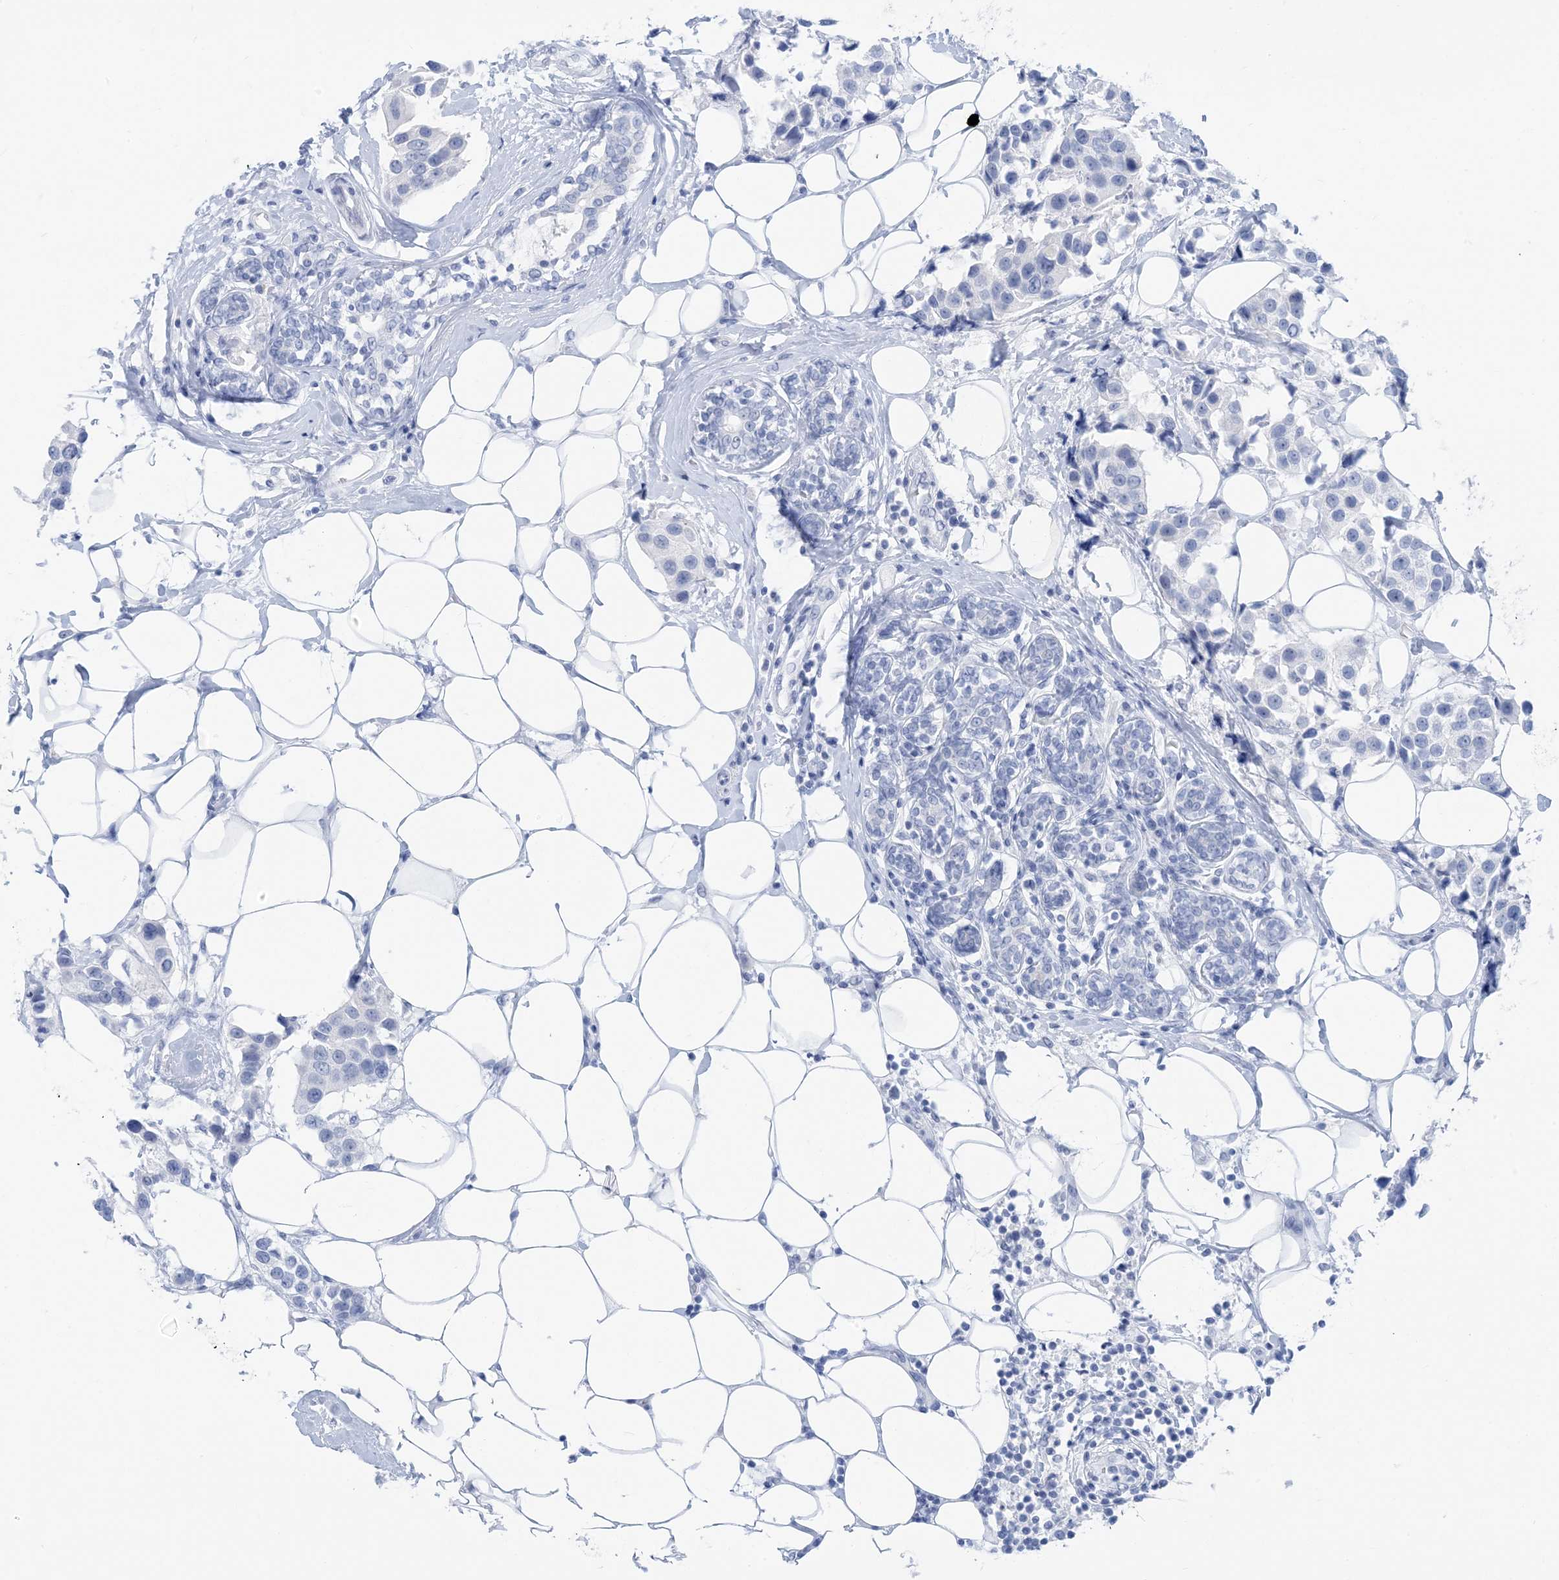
{"staining": {"intensity": "negative", "quantity": "none", "location": "none"}, "tissue": "breast cancer", "cell_type": "Tumor cells", "image_type": "cancer", "snomed": [{"axis": "morphology", "description": "Normal tissue, NOS"}, {"axis": "morphology", "description": "Duct carcinoma"}, {"axis": "topography", "description": "Breast"}], "caption": "Histopathology image shows no protein positivity in tumor cells of breast cancer tissue.", "gene": "SH3YL1", "patient": {"sex": "female", "age": 39}}